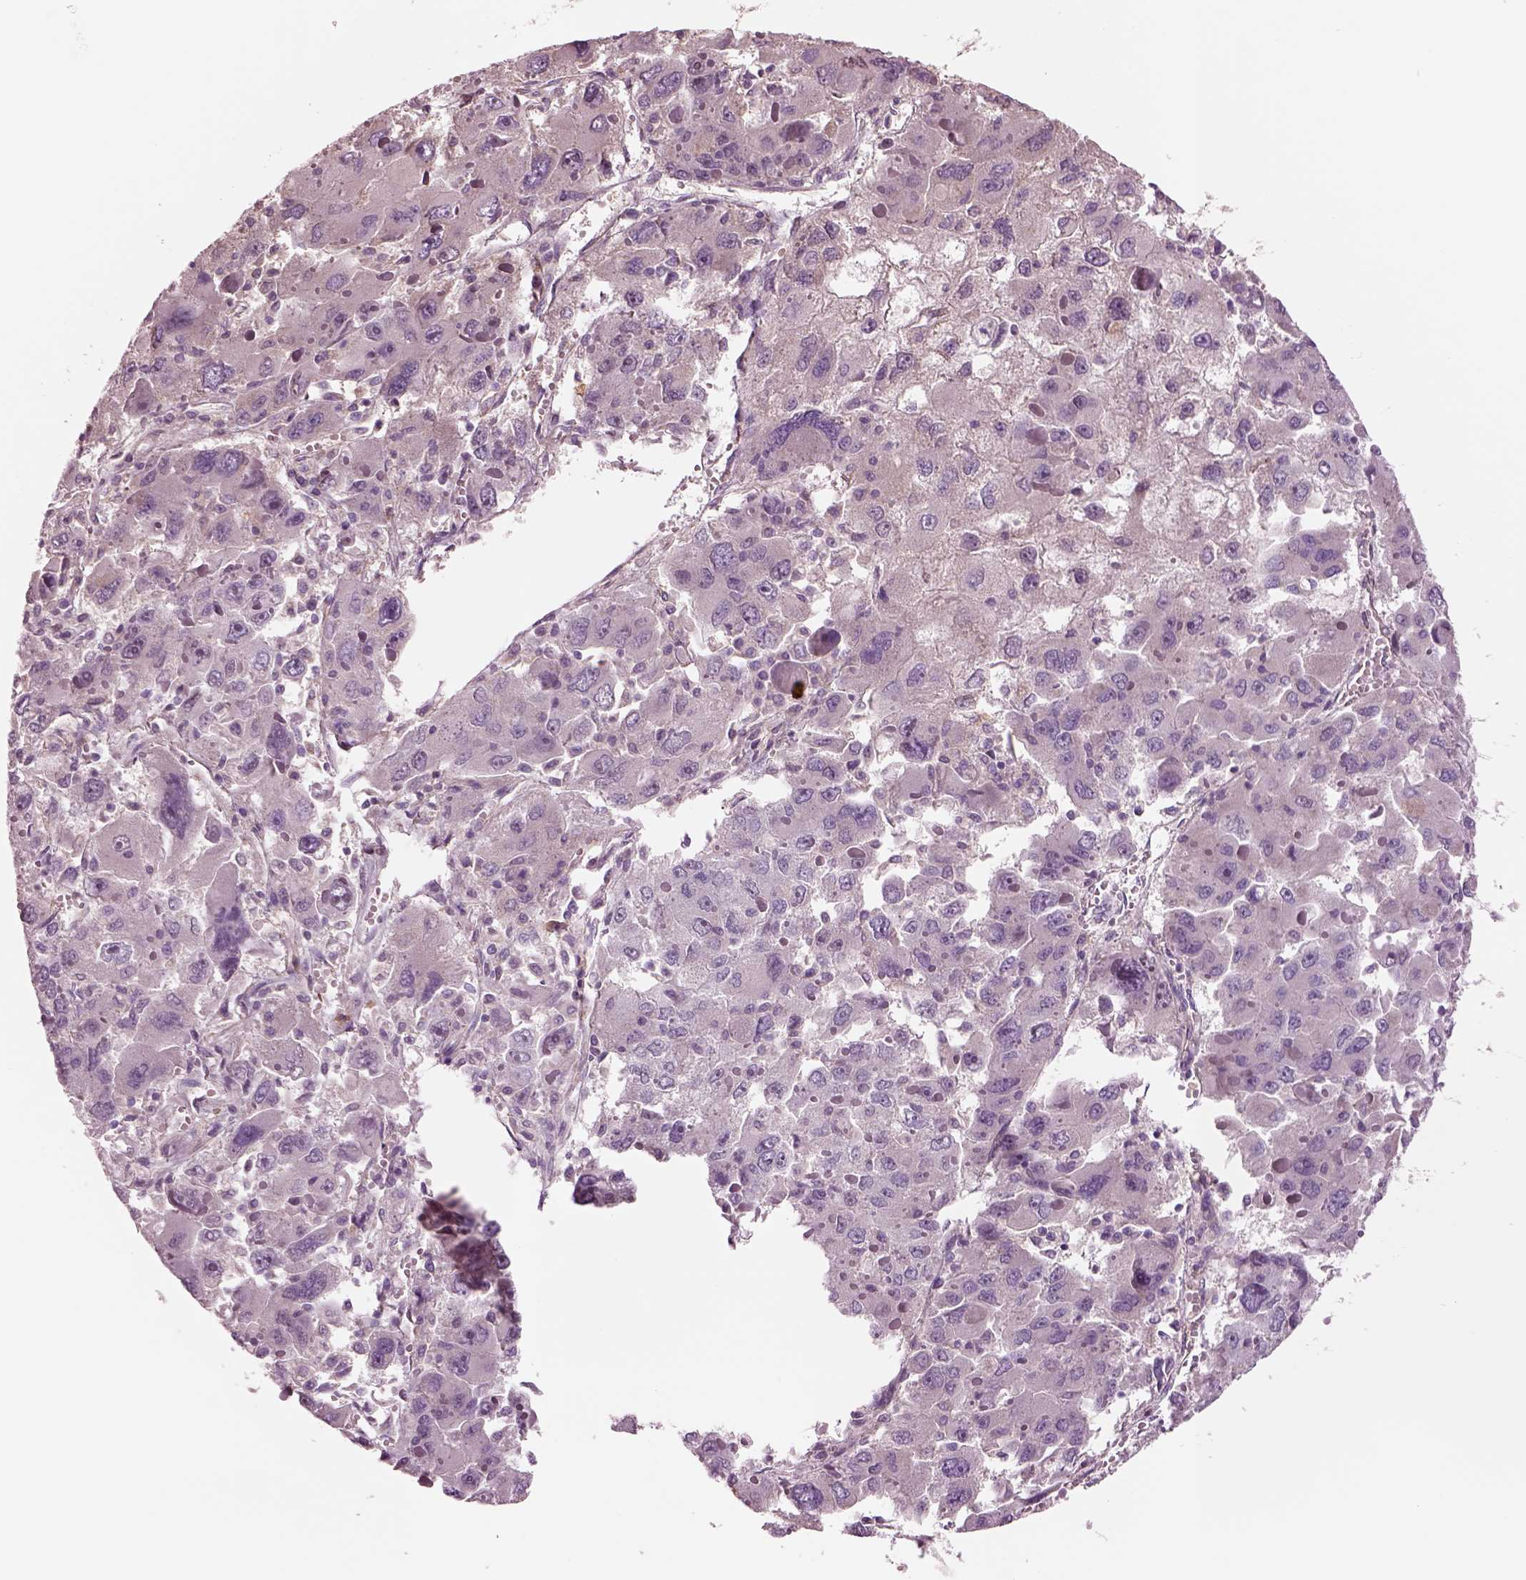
{"staining": {"intensity": "negative", "quantity": "none", "location": "none"}, "tissue": "liver cancer", "cell_type": "Tumor cells", "image_type": "cancer", "snomed": [{"axis": "morphology", "description": "Carcinoma, Hepatocellular, NOS"}, {"axis": "topography", "description": "Liver"}], "caption": "A high-resolution histopathology image shows IHC staining of hepatocellular carcinoma (liver), which displays no significant staining in tumor cells.", "gene": "HTR1B", "patient": {"sex": "female", "age": 41}}